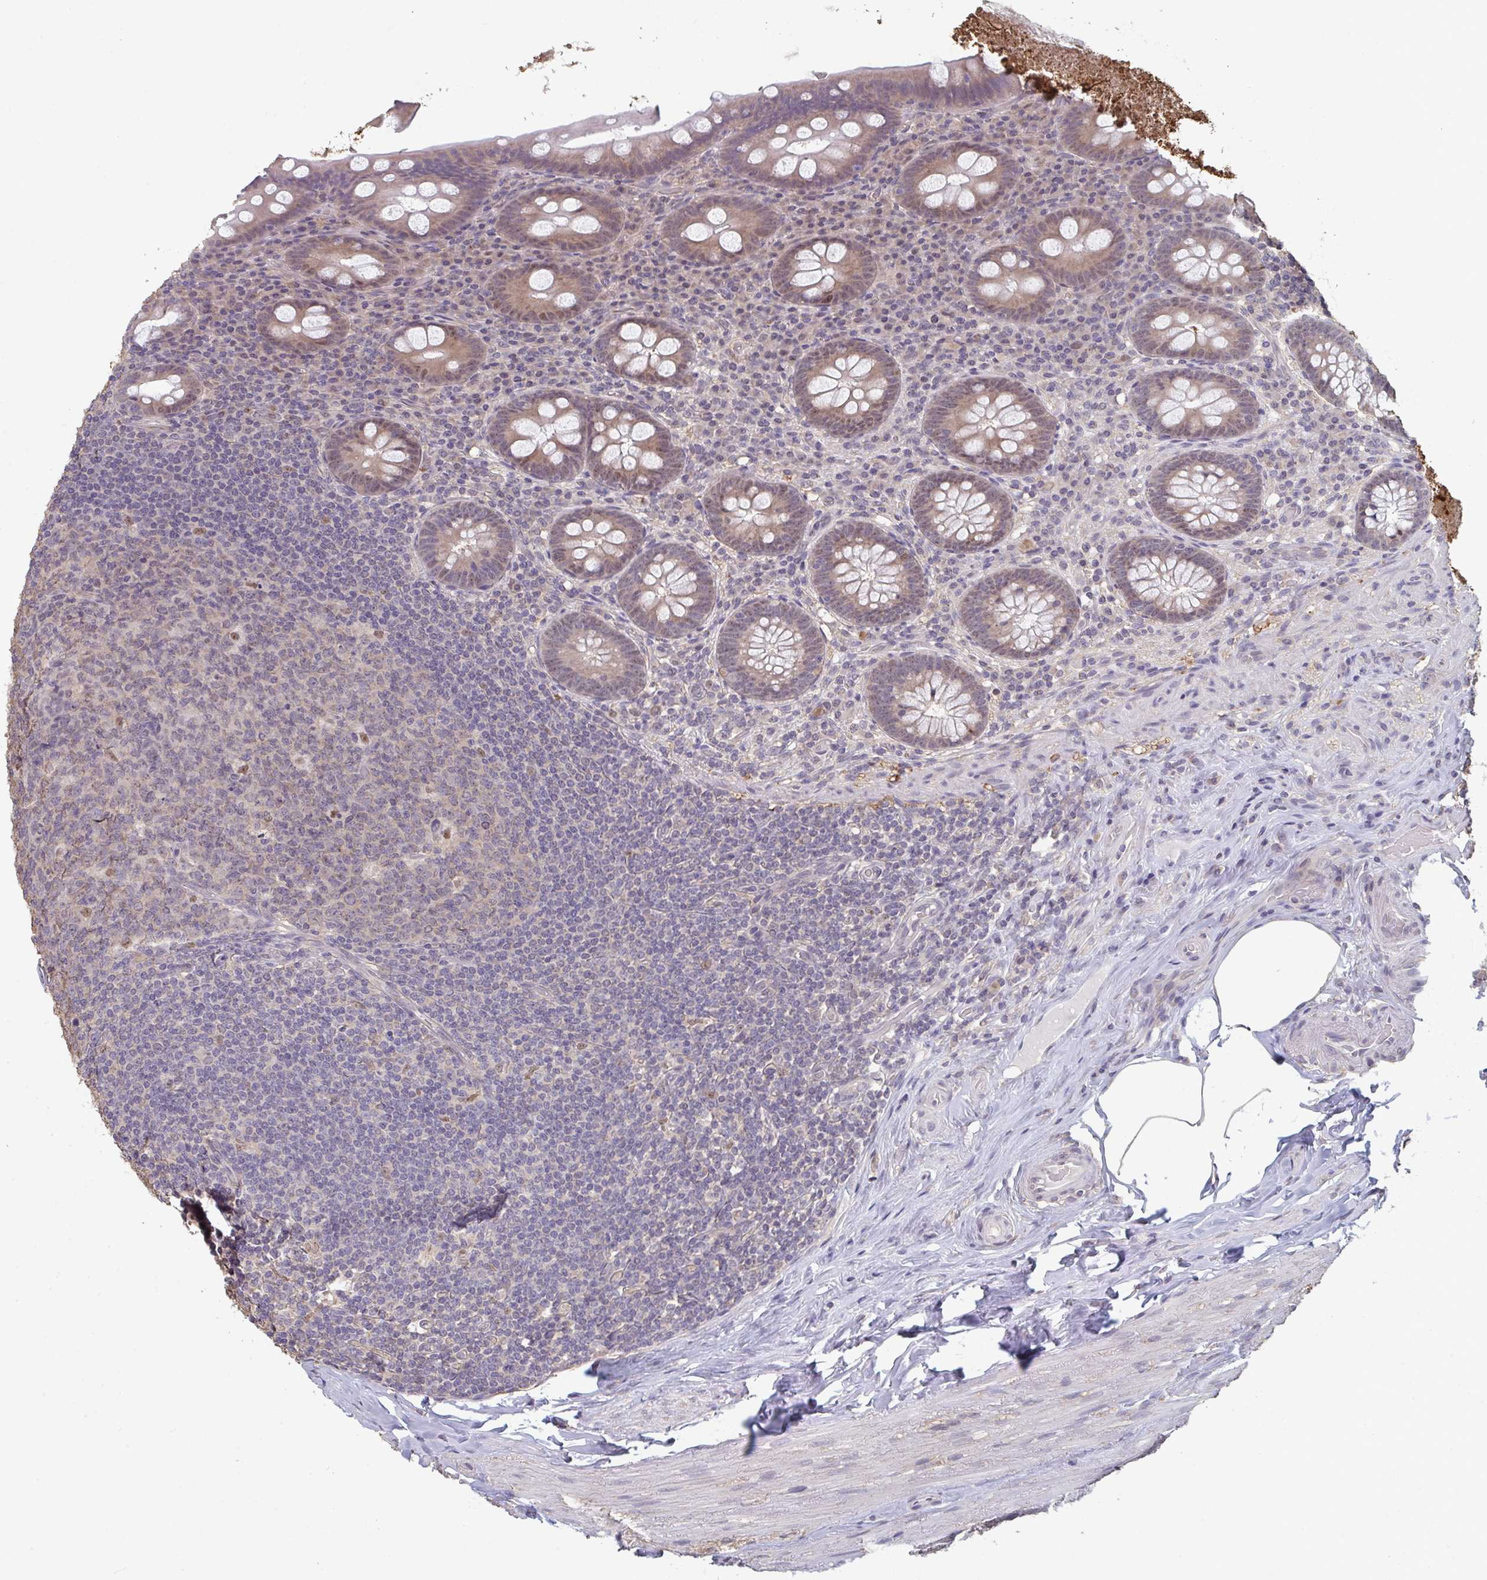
{"staining": {"intensity": "weak", "quantity": ">75%", "location": "cytoplasmic/membranous,nuclear"}, "tissue": "appendix", "cell_type": "Glandular cells", "image_type": "normal", "snomed": [{"axis": "morphology", "description": "Normal tissue, NOS"}, {"axis": "topography", "description": "Appendix"}], "caption": "Weak cytoplasmic/membranous,nuclear expression is present in approximately >75% of glandular cells in normal appendix.", "gene": "LIX1", "patient": {"sex": "male", "age": 71}}